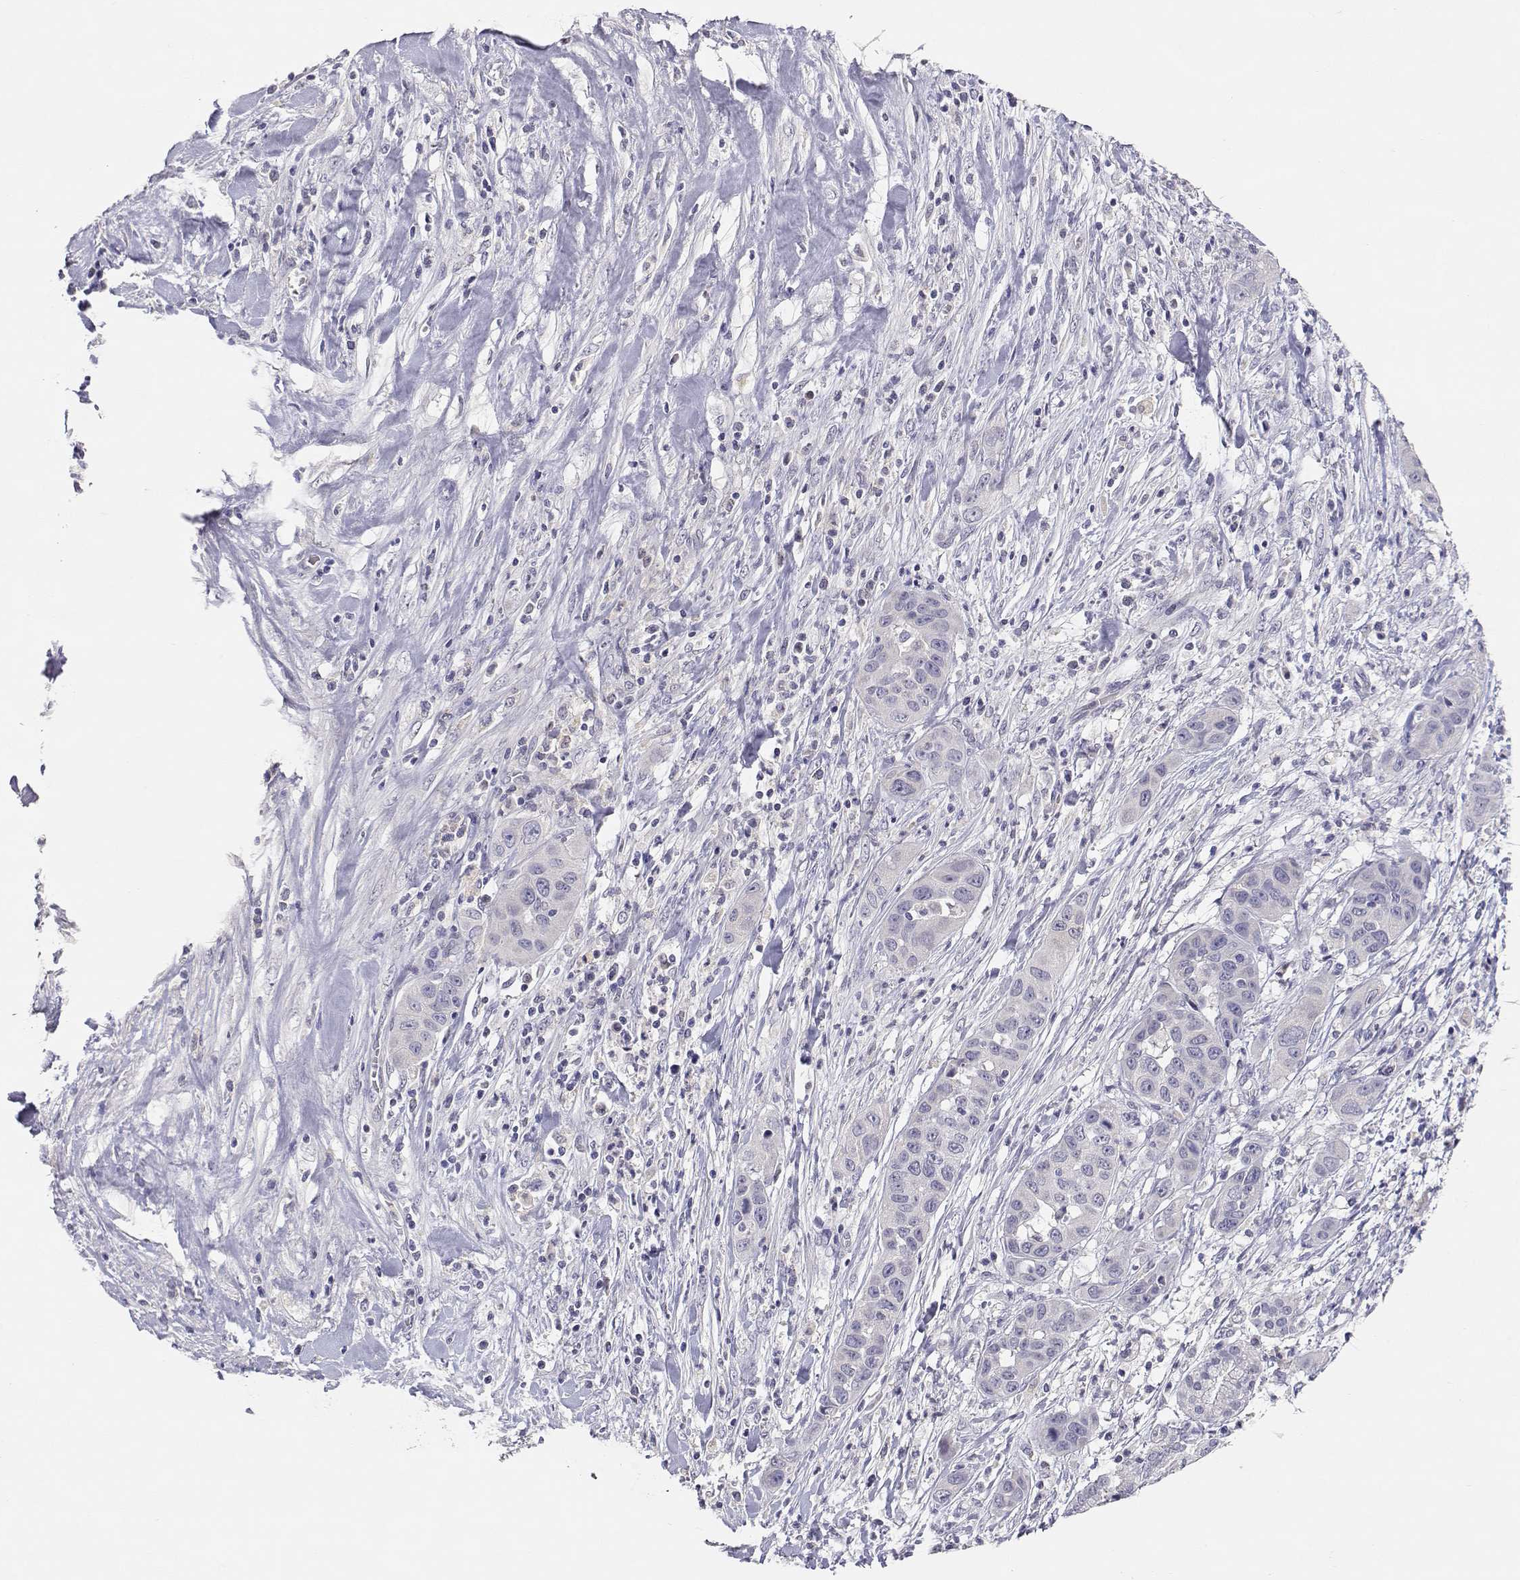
{"staining": {"intensity": "negative", "quantity": "none", "location": "none"}, "tissue": "liver cancer", "cell_type": "Tumor cells", "image_type": "cancer", "snomed": [{"axis": "morphology", "description": "Cholangiocarcinoma"}, {"axis": "topography", "description": "Liver"}], "caption": "The image reveals no staining of tumor cells in cholangiocarcinoma (liver).", "gene": "ADA", "patient": {"sex": "female", "age": 52}}